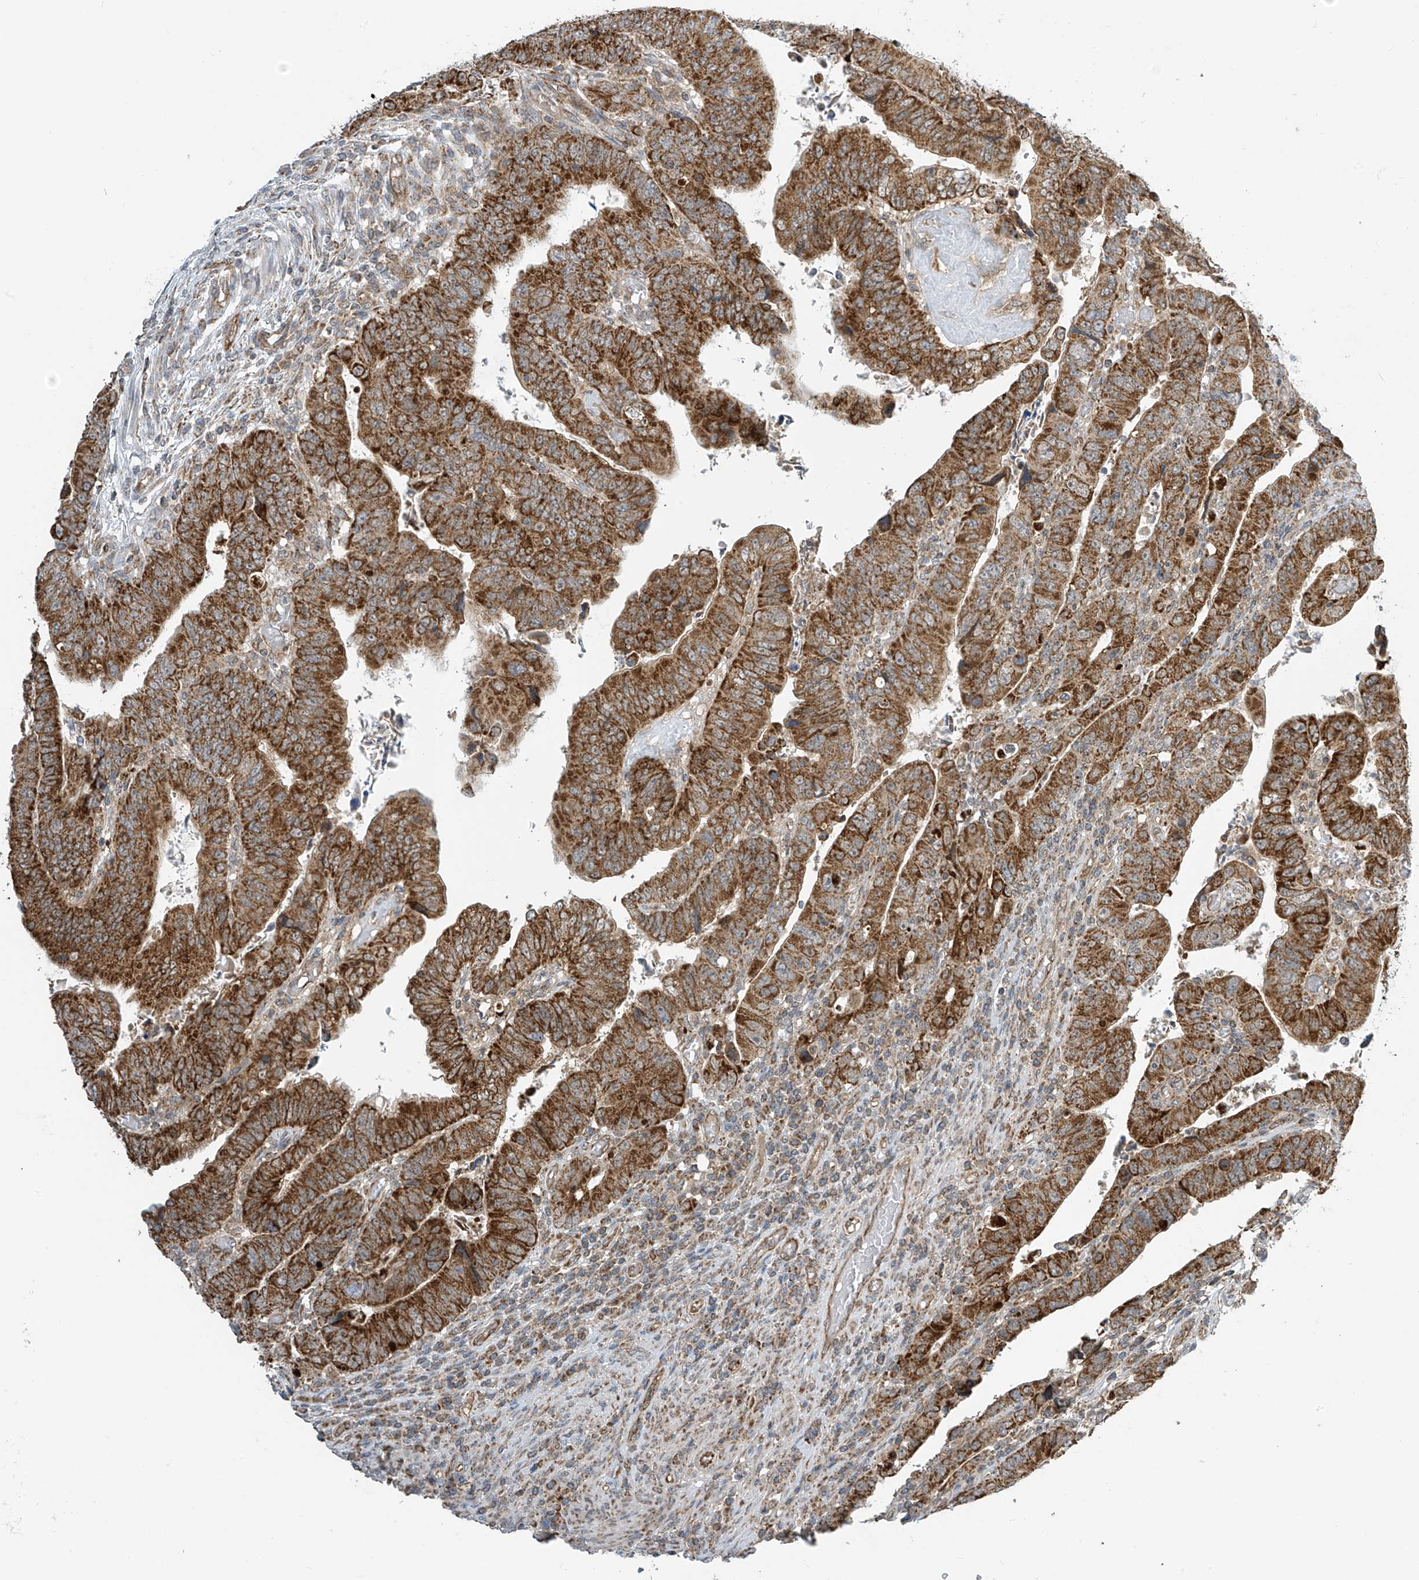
{"staining": {"intensity": "strong", "quantity": ">75%", "location": "cytoplasmic/membranous"}, "tissue": "colorectal cancer", "cell_type": "Tumor cells", "image_type": "cancer", "snomed": [{"axis": "morphology", "description": "Normal tissue, NOS"}, {"axis": "morphology", "description": "Adenocarcinoma, NOS"}, {"axis": "topography", "description": "Rectum"}], "caption": "Protein staining shows strong cytoplasmic/membranous staining in about >75% of tumor cells in colorectal cancer (adenocarcinoma). (DAB (3,3'-diaminobenzidine) IHC with brightfield microscopy, high magnification).", "gene": "METTL6", "patient": {"sex": "female", "age": 65}}